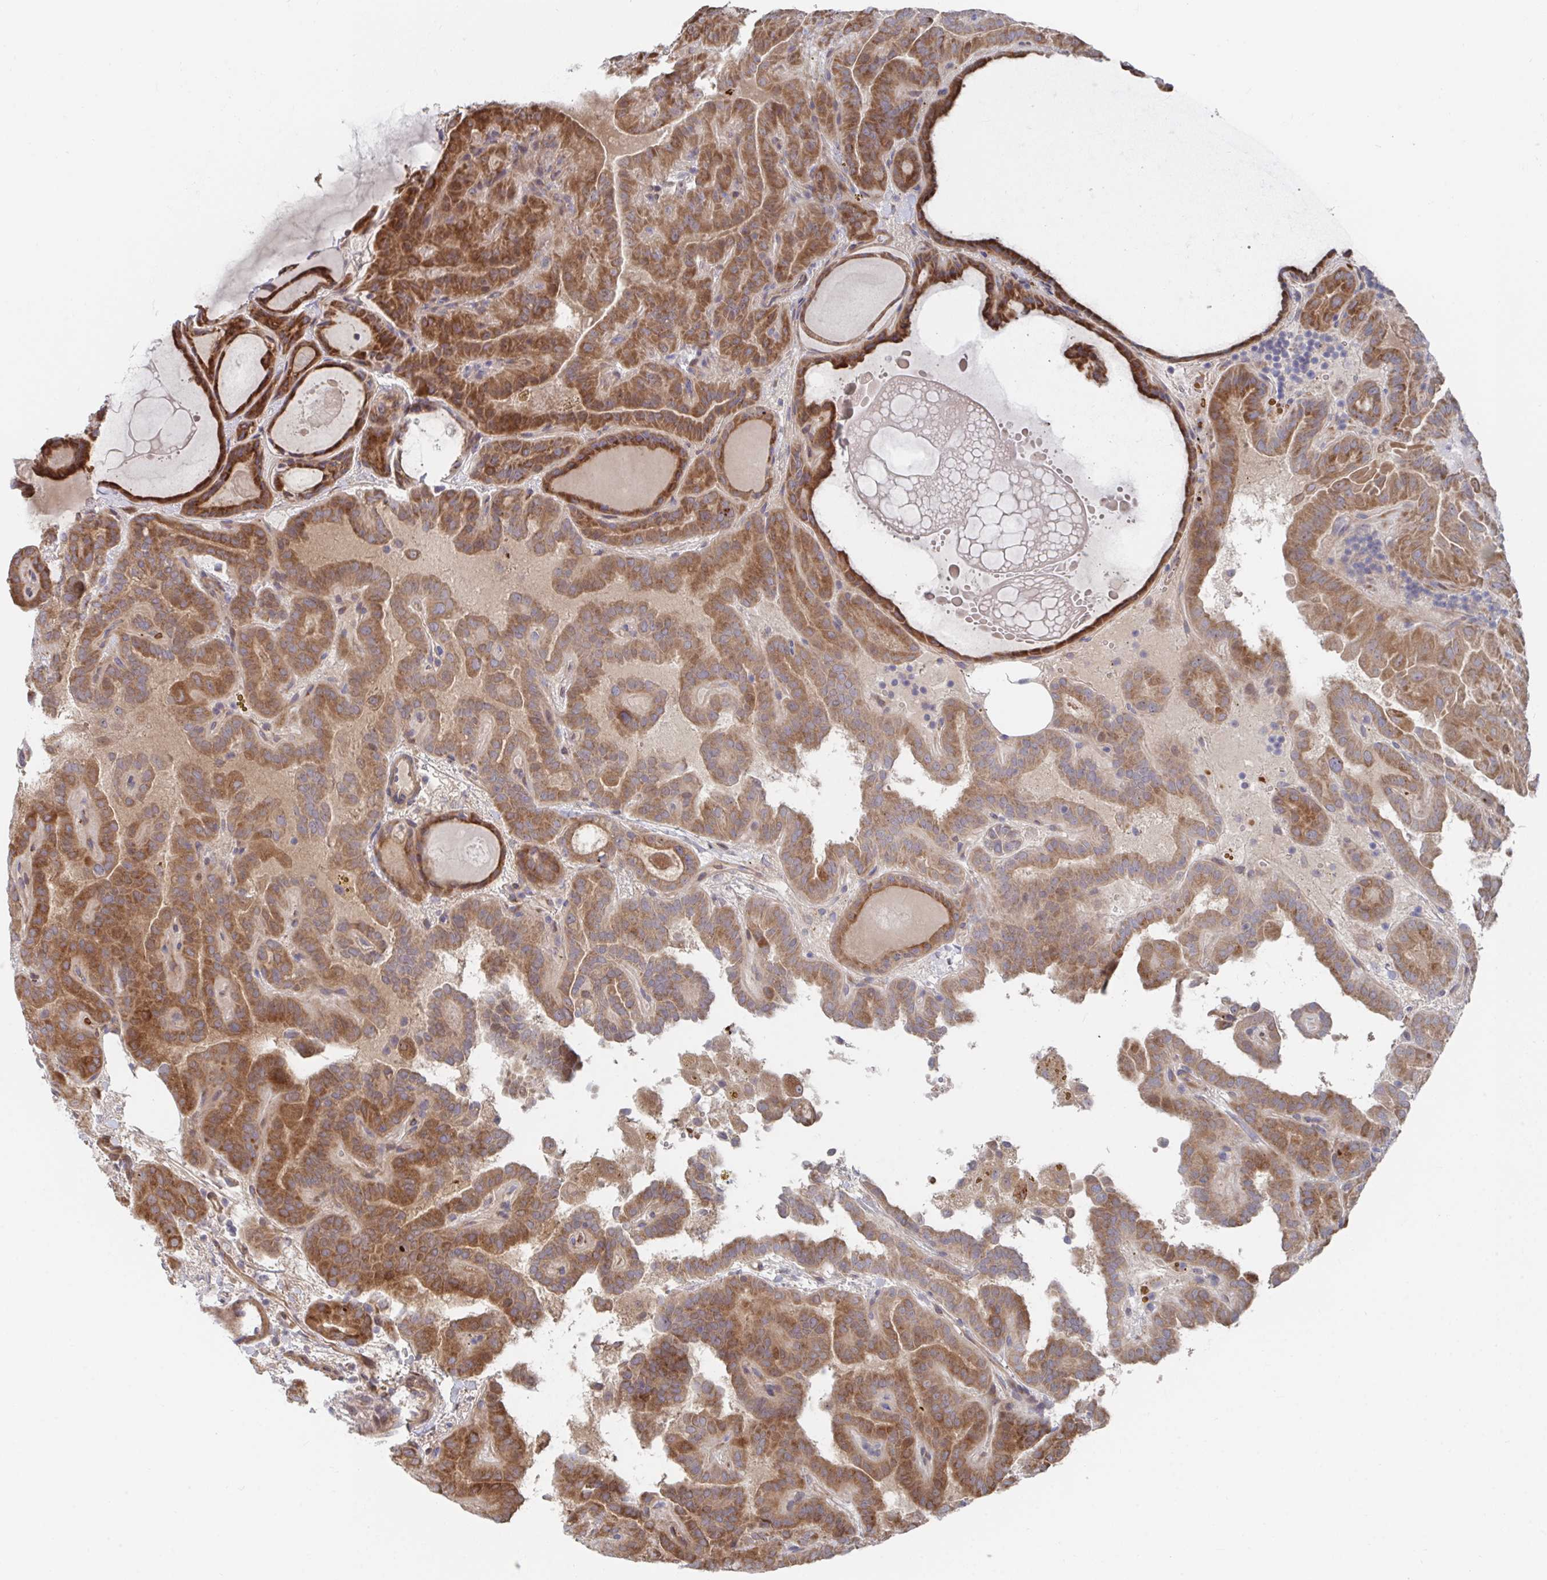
{"staining": {"intensity": "strong", "quantity": ">75%", "location": "cytoplasmic/membranous"}, "tissue": "thyroid cancer", "cell_type": "Tumor cells", "image_type": "cancer", "snomed": [{"axis": "morphology", "description": "Papillary adenocarcinoma, NOS"}, {"axis": "topography", "description": "Thyroid gland"}], "caption": "Protein staining of thyroid cancer (papillary adenocarcinoma) tissue exhibits strong cytoplasmic/membranous positivity in approximately >75% of tumor cells.", "gene": "FJX1", "patient": {"sex": "female", "age": 46}}